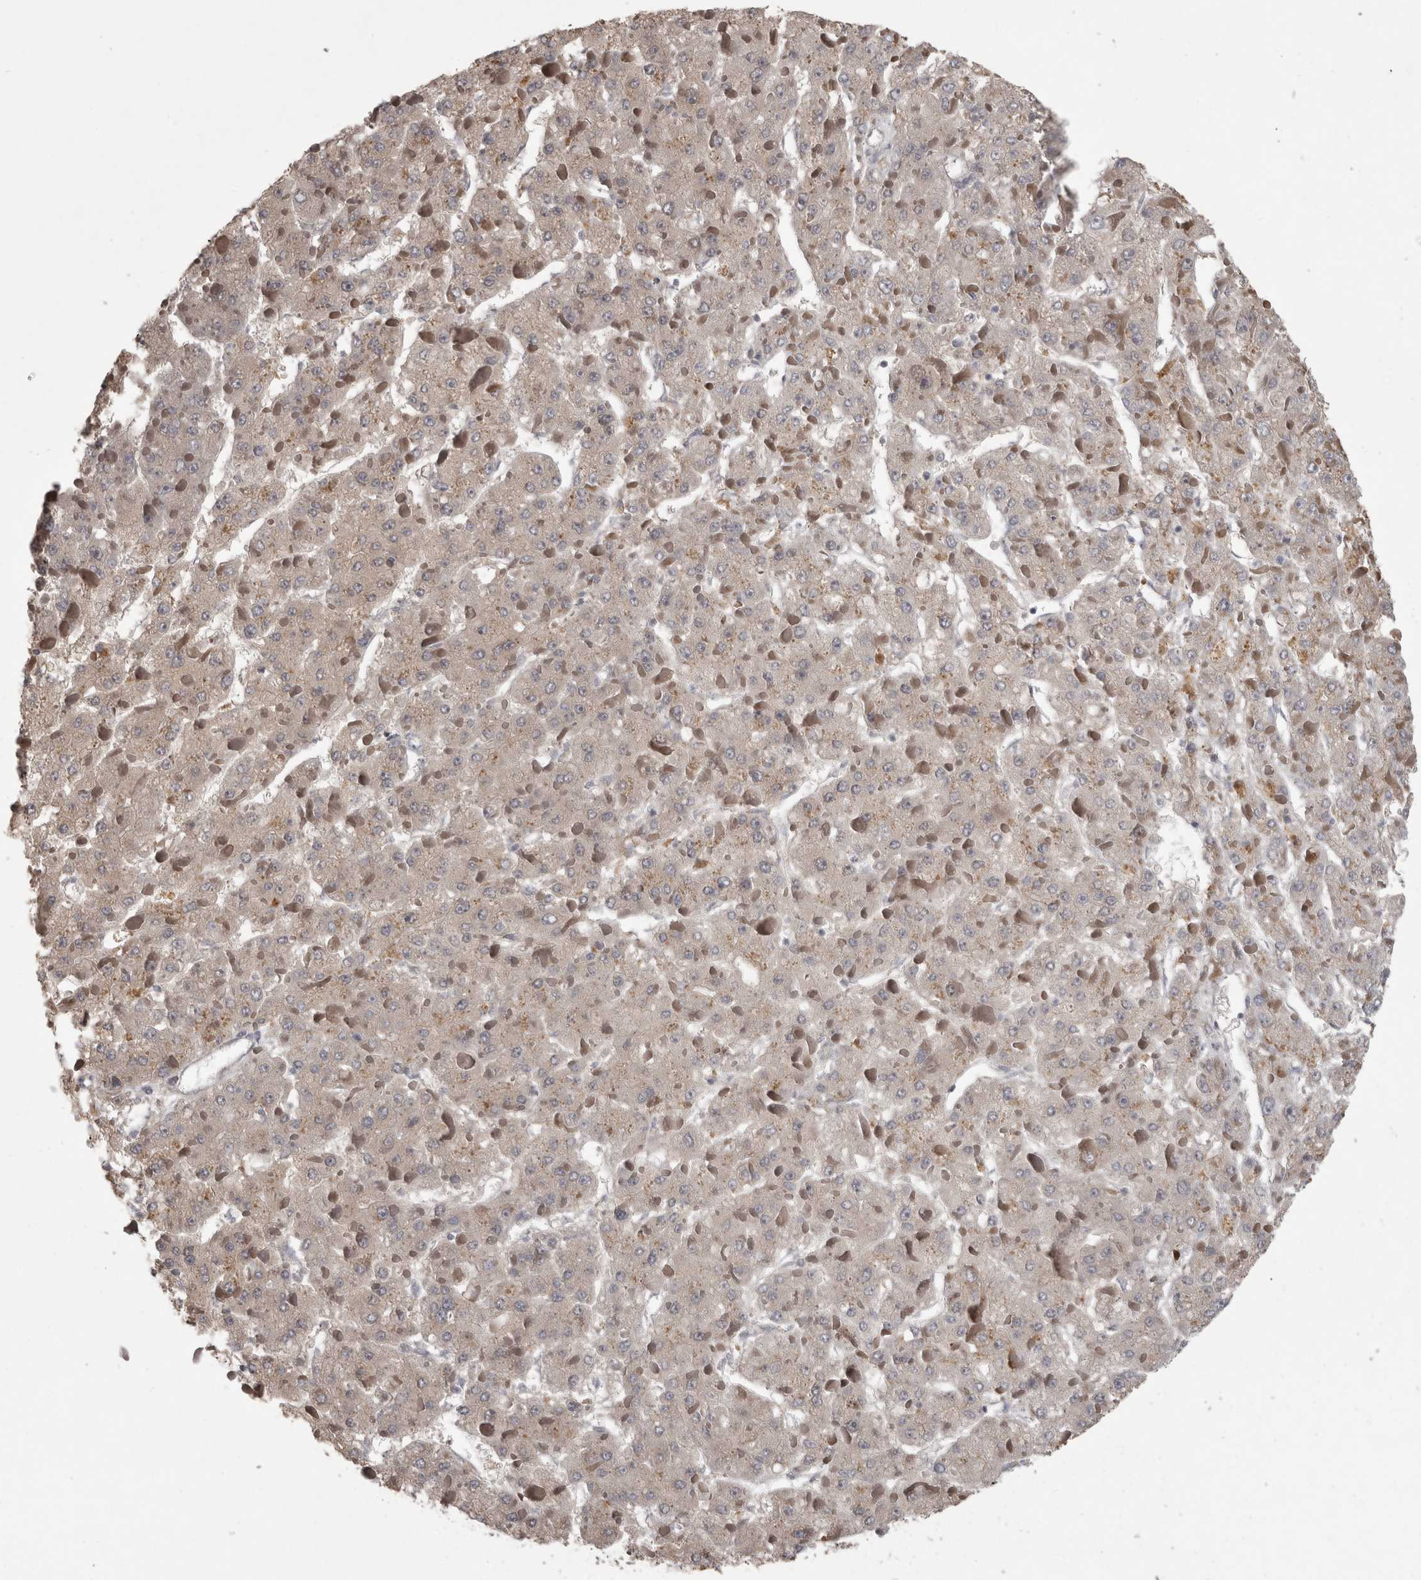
{"staining": {"intensity": "negative", "quantity": "none", "location": "none"}, "tissue": "liver cancer", "cell_type": "Tumor cells", "image_type": "cancer", "snomed": [{"axis": "morphology", "description": "Carcinoma, Hepatocellular, NOS"}, {"axis": "topography", "description": "Liver"}], "caption": "A histopathology image of human hepatocellular carcinoma (liver) is negative for staining in tumor cells. (Brightfield microscopy of DAB (3,3'-diaminobenzidine) immunohistochemistry at high magnification).", "gene": "RAB29", "patient": {"sex": "female", "age": 73}}